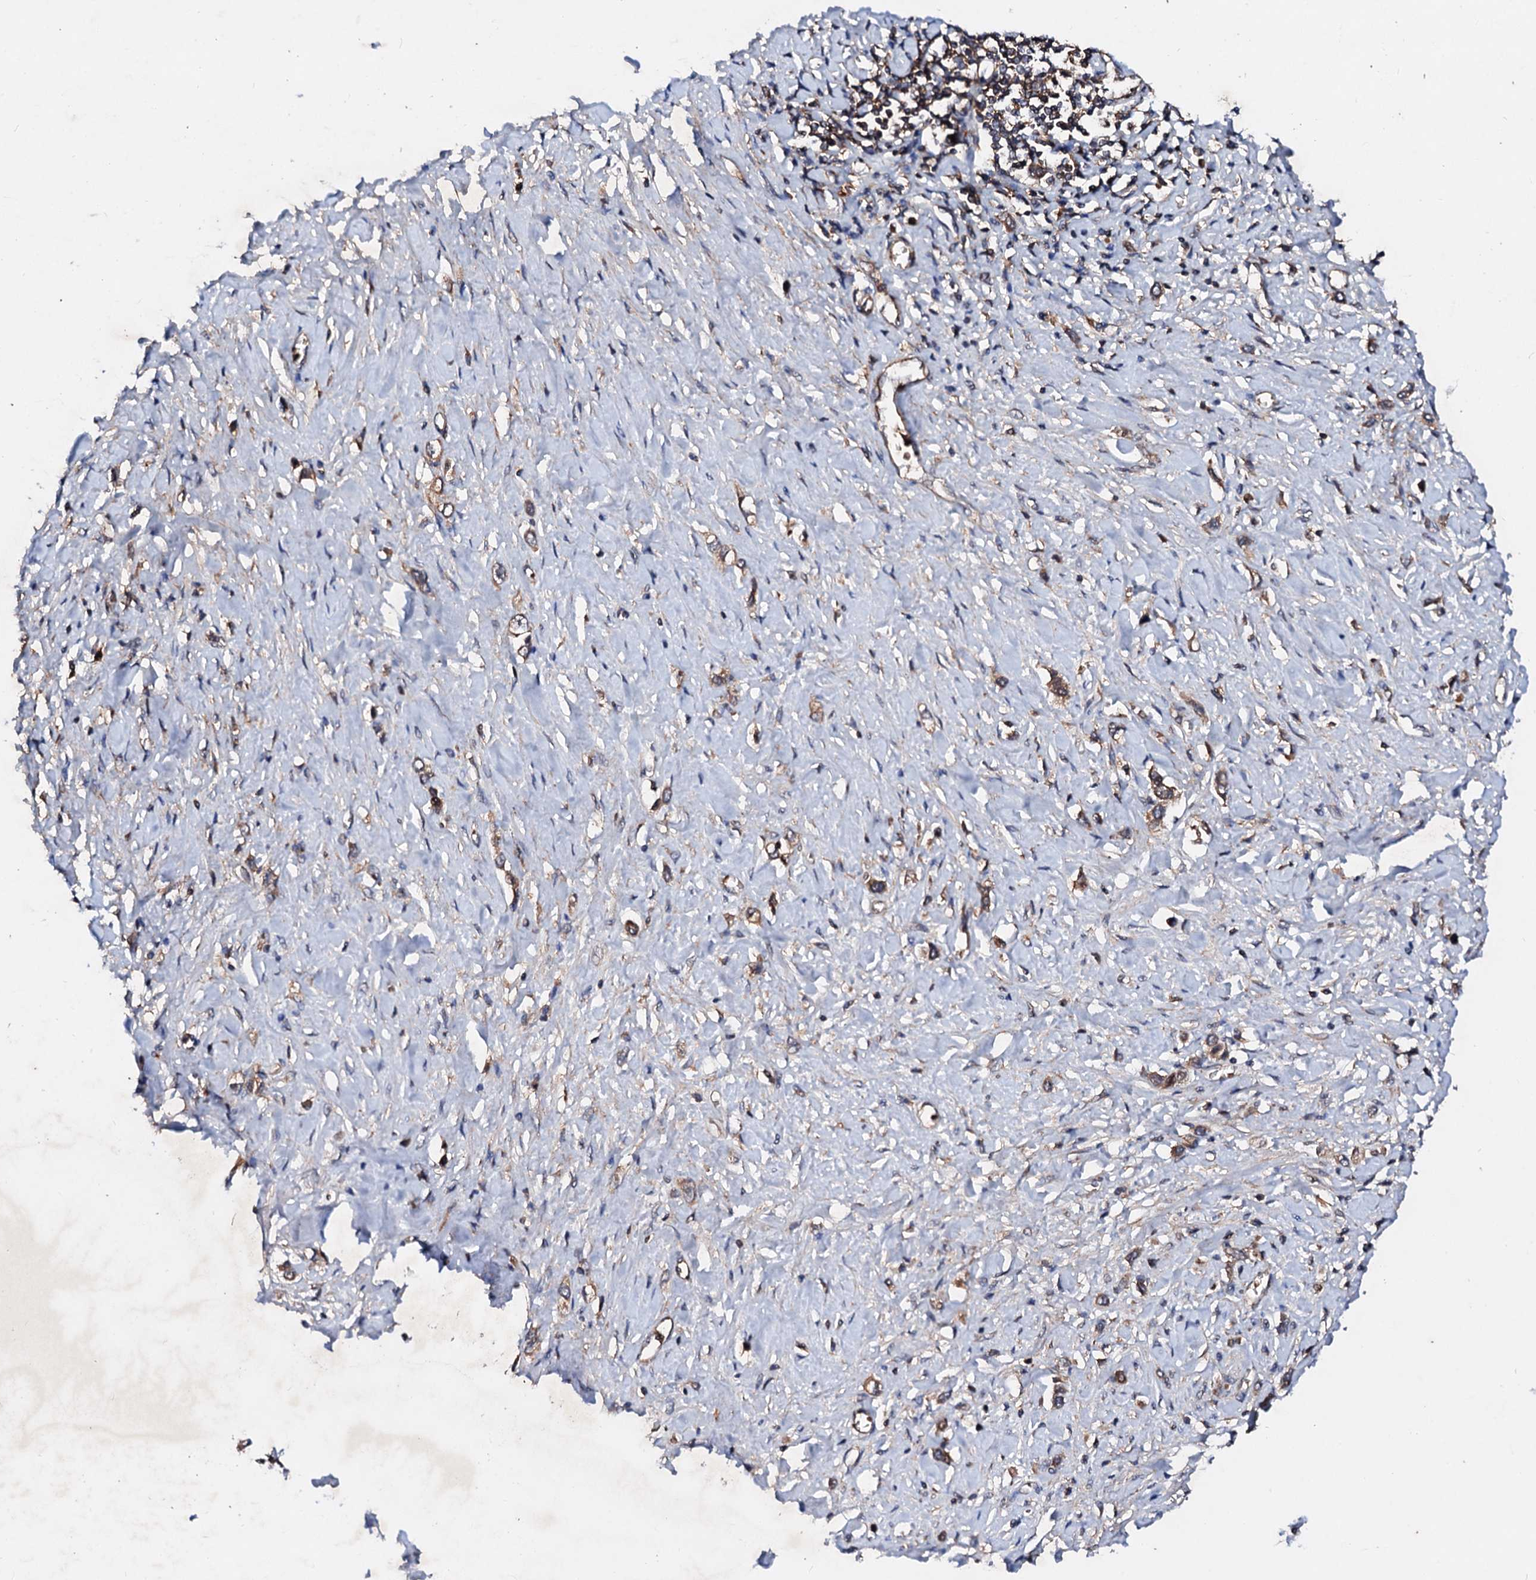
{"staining": {"intensity": "moderate", "quantity": ">75%", "location": "cytoplasmic/membranous"}, "tissue": "stomach cancer", "cell_type": "Tumor cells", "image_type": "cancer", "snomed": [{"axis": "morphology", "description": "Normal tissue, NOS"}, {"axis": "morphology", "description": "Adenocarcinoma, NOS"}, {"axis": "topography", "description": "Stomach, upper"}, {"axis": "topography", "description": "Stomach"}], "caption": "Stomach cancer stained with a protein marker displays moderate staining in tumor cells.", "gene": "EXTL1", "patient": {"sex": "female", "age": 65}}